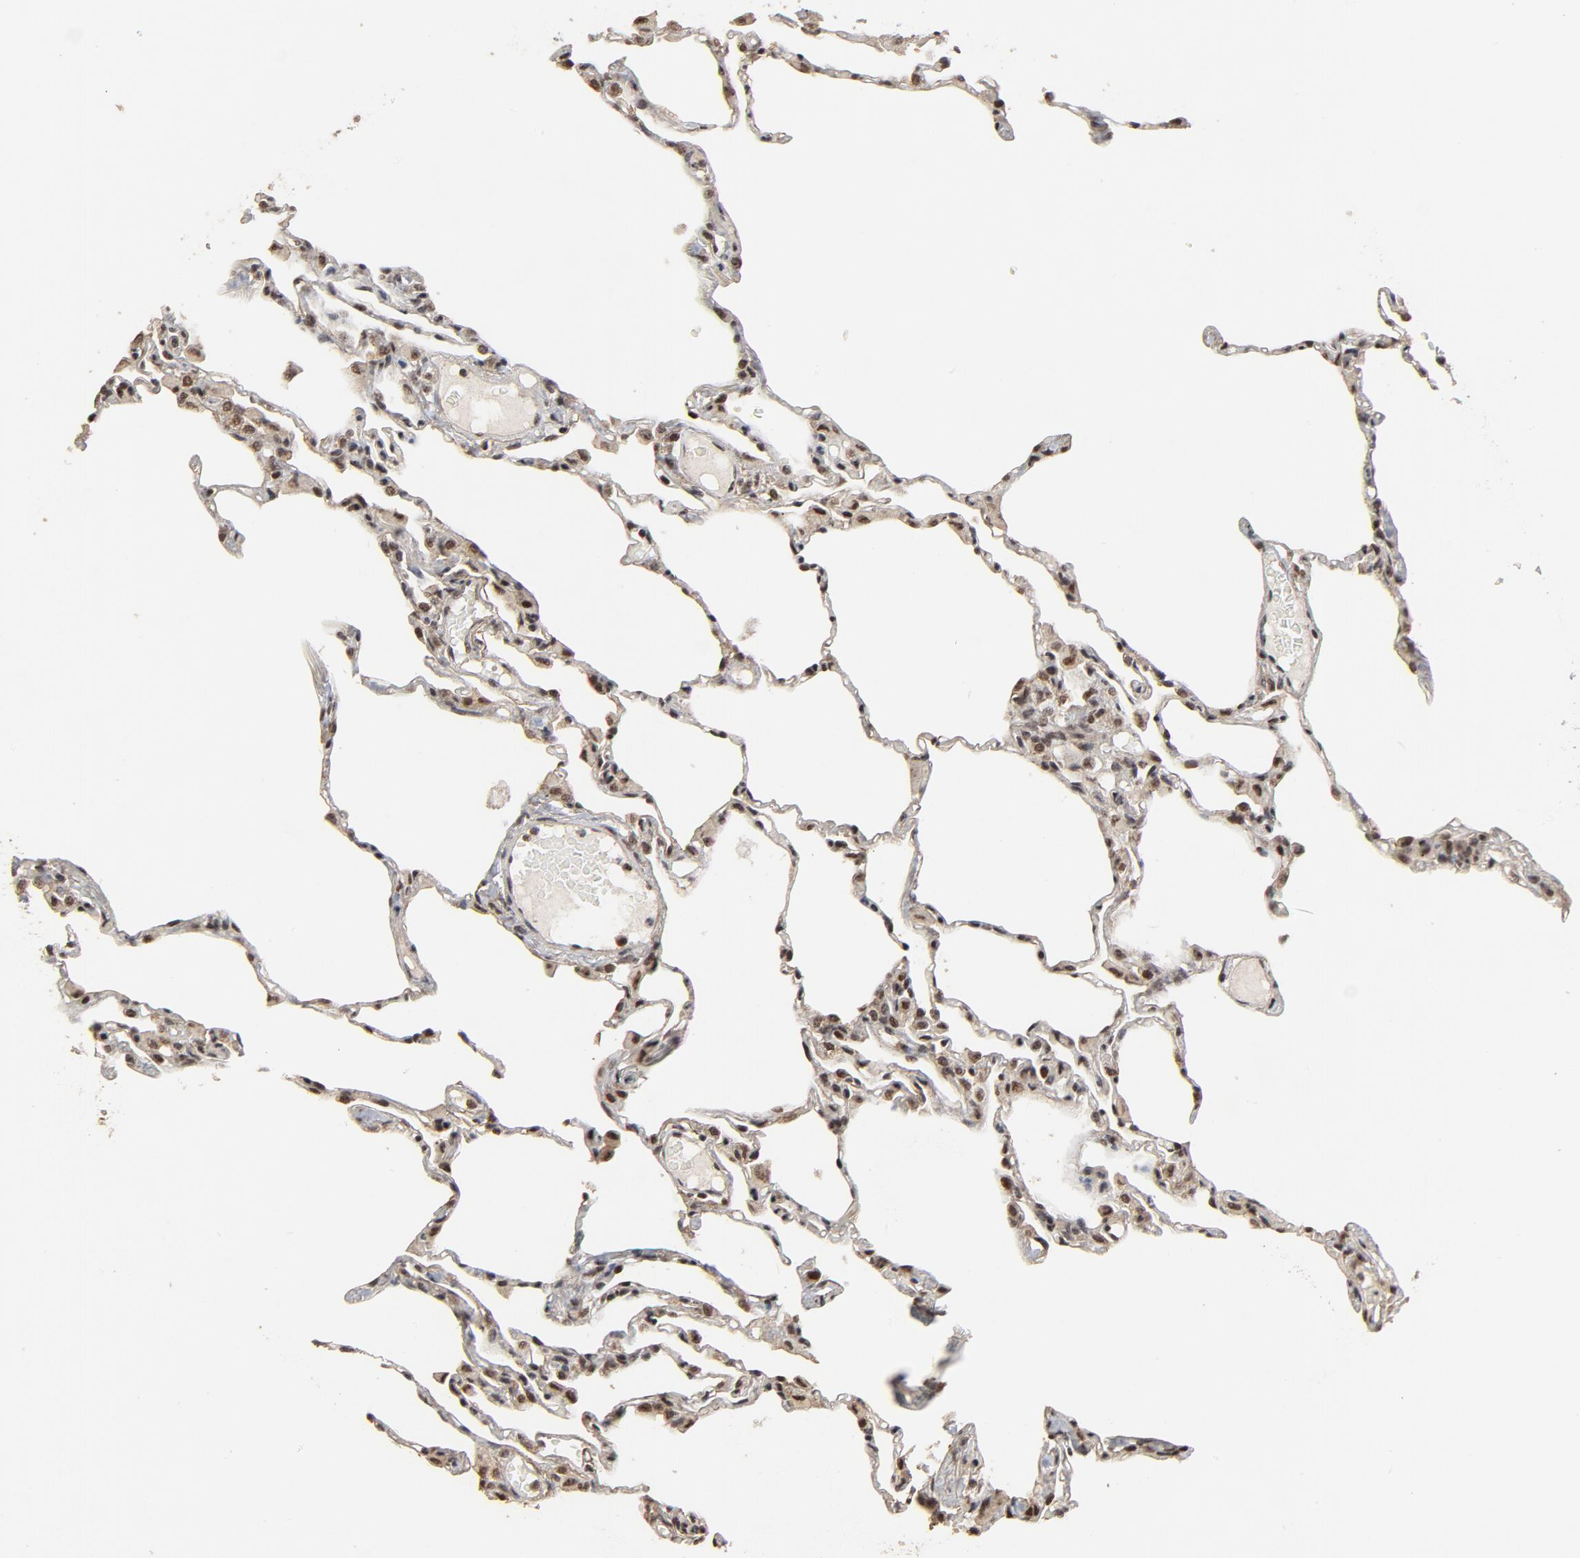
{"staining": {"intensity": "strong", "quantity": ">75%", "location": "cytoplasmic/membranous,nuclear"}, "tissue": "lung", "cell_type": "Alveolar cells", "image_type": "normal", "snomed": [{"axis": "morphology", "description": "Normal tissue, NOS"}, {"axis": "topography", "description": "Lung"}], "caption": "Protein expression analysis of benign lung reveals strong cytoplasmic/membranous,nuclear staining in approximately >75% of alveolar cells.", "gene": "TP53RK", "patient": {"sex": "female", "age": 49}}